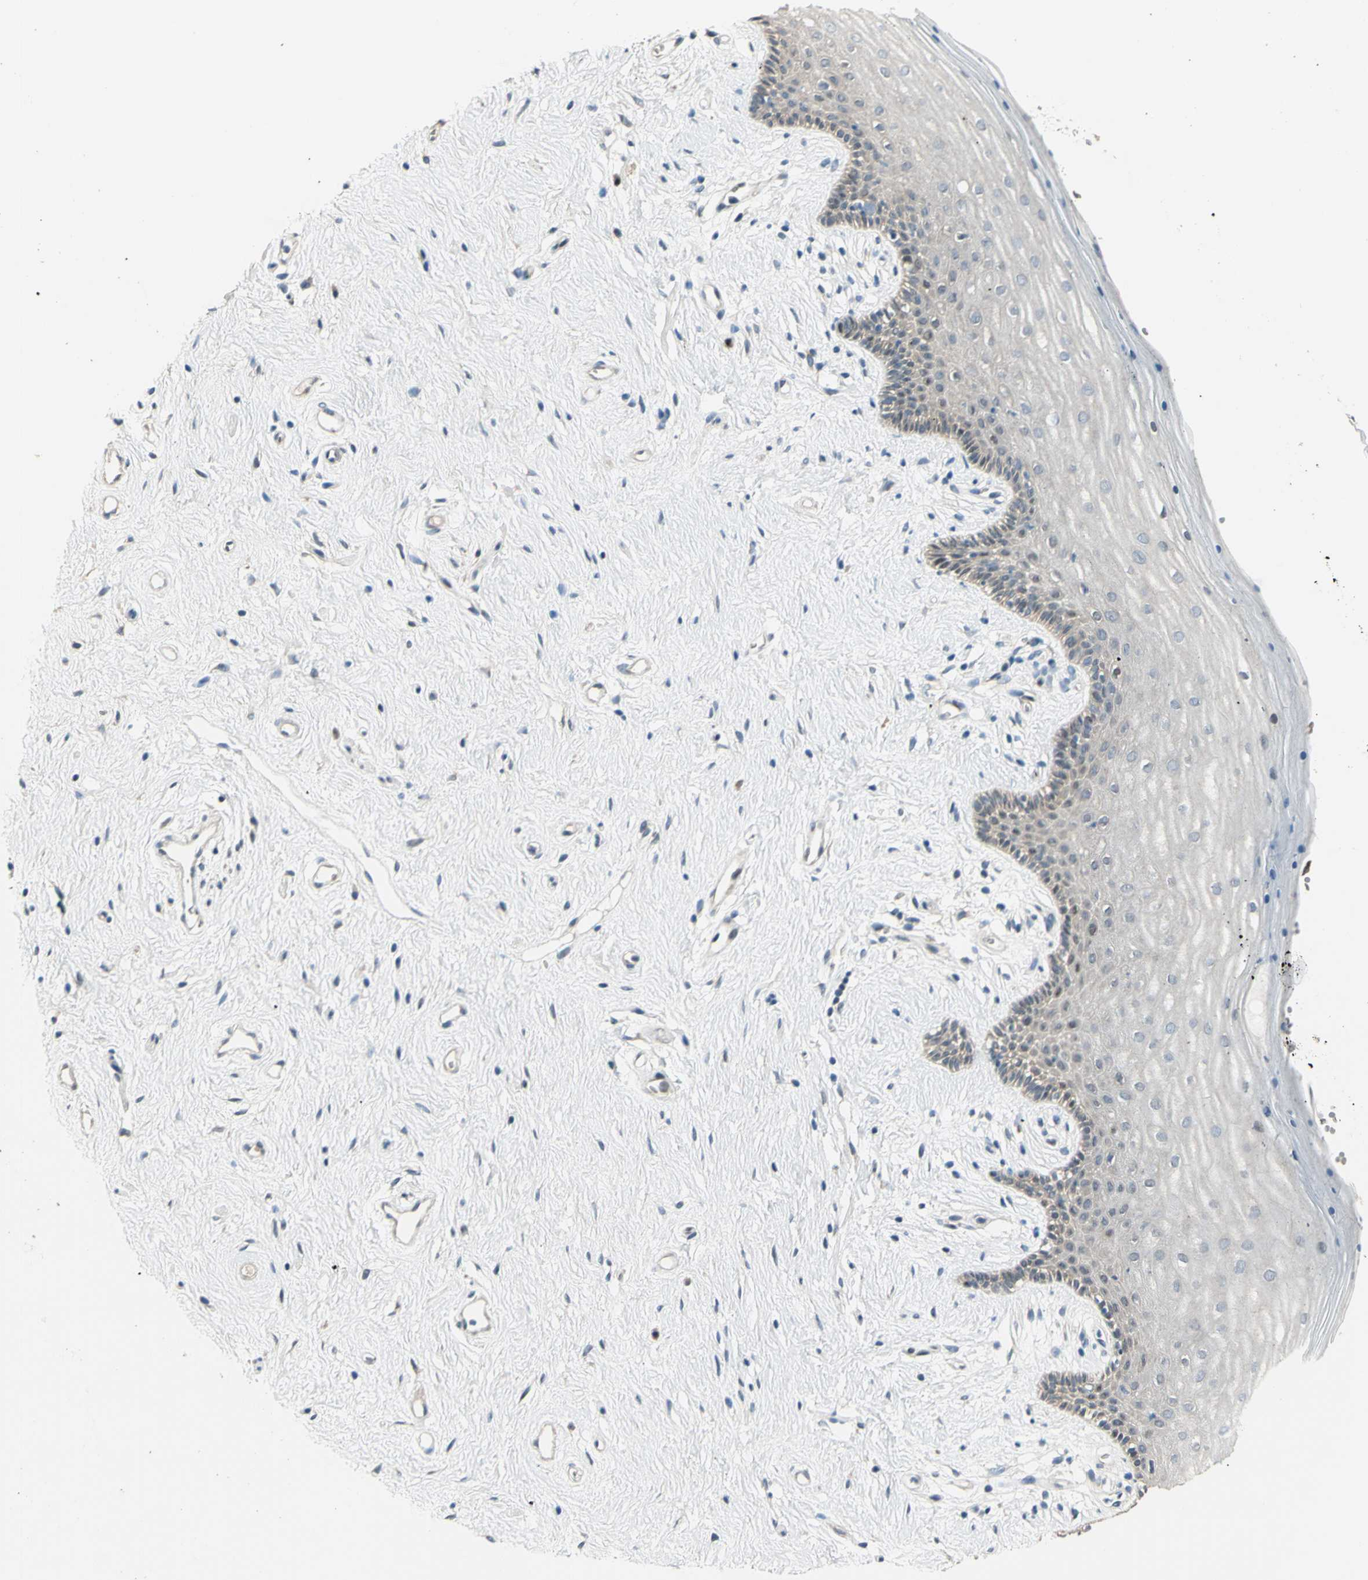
{"staining": {"intensity": "moderate", "quantity": "<25%", "location": "cytoplasmic/membranous,nuclear"}, "tissue": "vagina", "cell_type": "Squamous epithelial cells", "image_type": "normal", "snomed": [{"axis": "morphology", "description": "Normal tissue, NOS"}, {"axis": "topography", "description": "Vagina"}], "caption": "Benign vagina exhibits moderate cytoplasmic/membranous,nuclear expression in about <25% of squamous epithelial cells.", "gene": "ZNF184", "patient": {"sex": "female", "age": 44}}